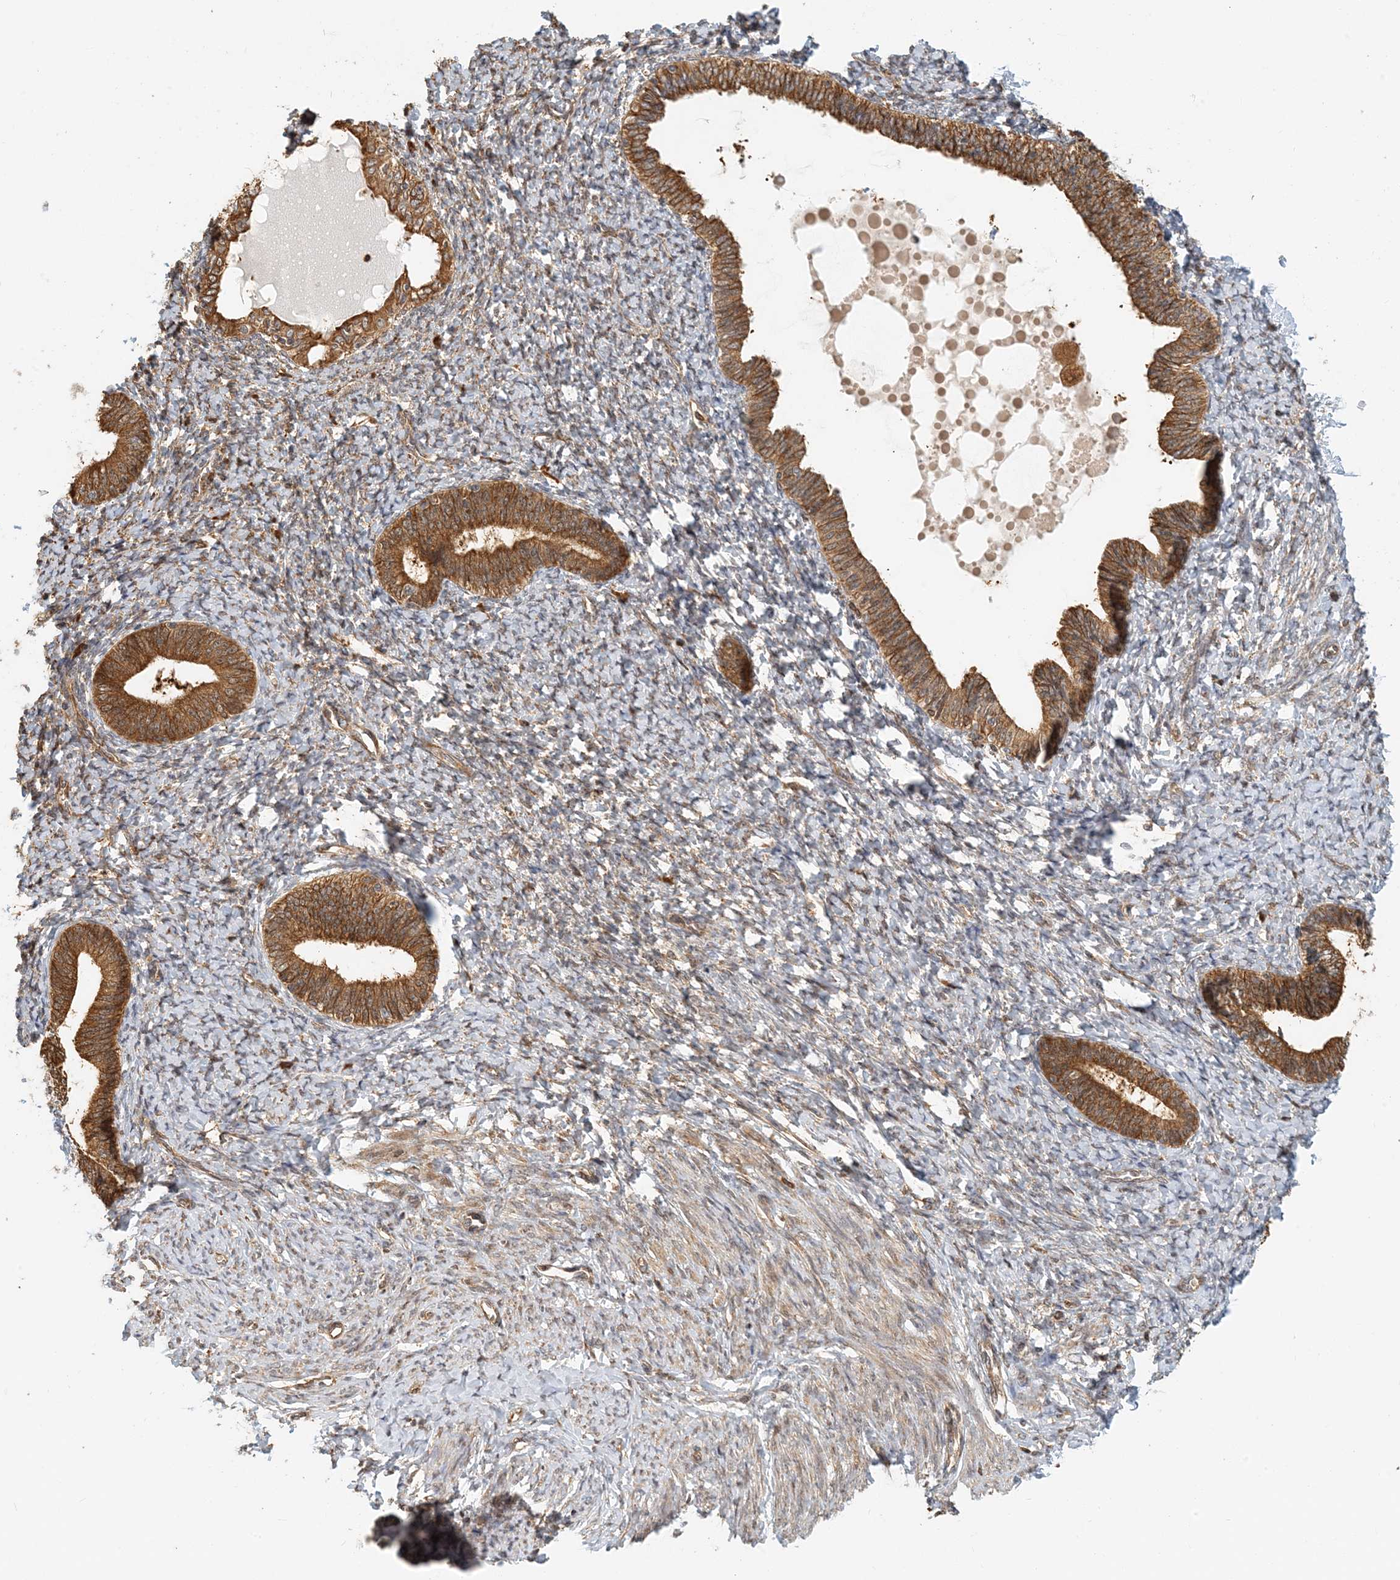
{"staining": {"intensity": "moderate", "quantity": ">75%", "location": "cytoplasmic/membranous"}, "tissue": "endometrium", "cell_type": "Cells in endometrial stroma", "image_type": "normal", "snomed": [{"axis": "morphology", "description": "Normal tissue, NOS"}, {"axis": "topography", "description": "Endometrium"}], "caption": "Protein expression analysis of normal human endometrium reveals moderate cytoplasmic/membranous positivity in about >75% of cells in endometrial stroma. The staining is performed using DAB (3,3'-diaminobenzidine) brown chromogen to label protein expression. The nuclei are counter-stained blue using hematoxylin.", "gene": "HNMT", "patient": {"sex": "female", "age": 72}}